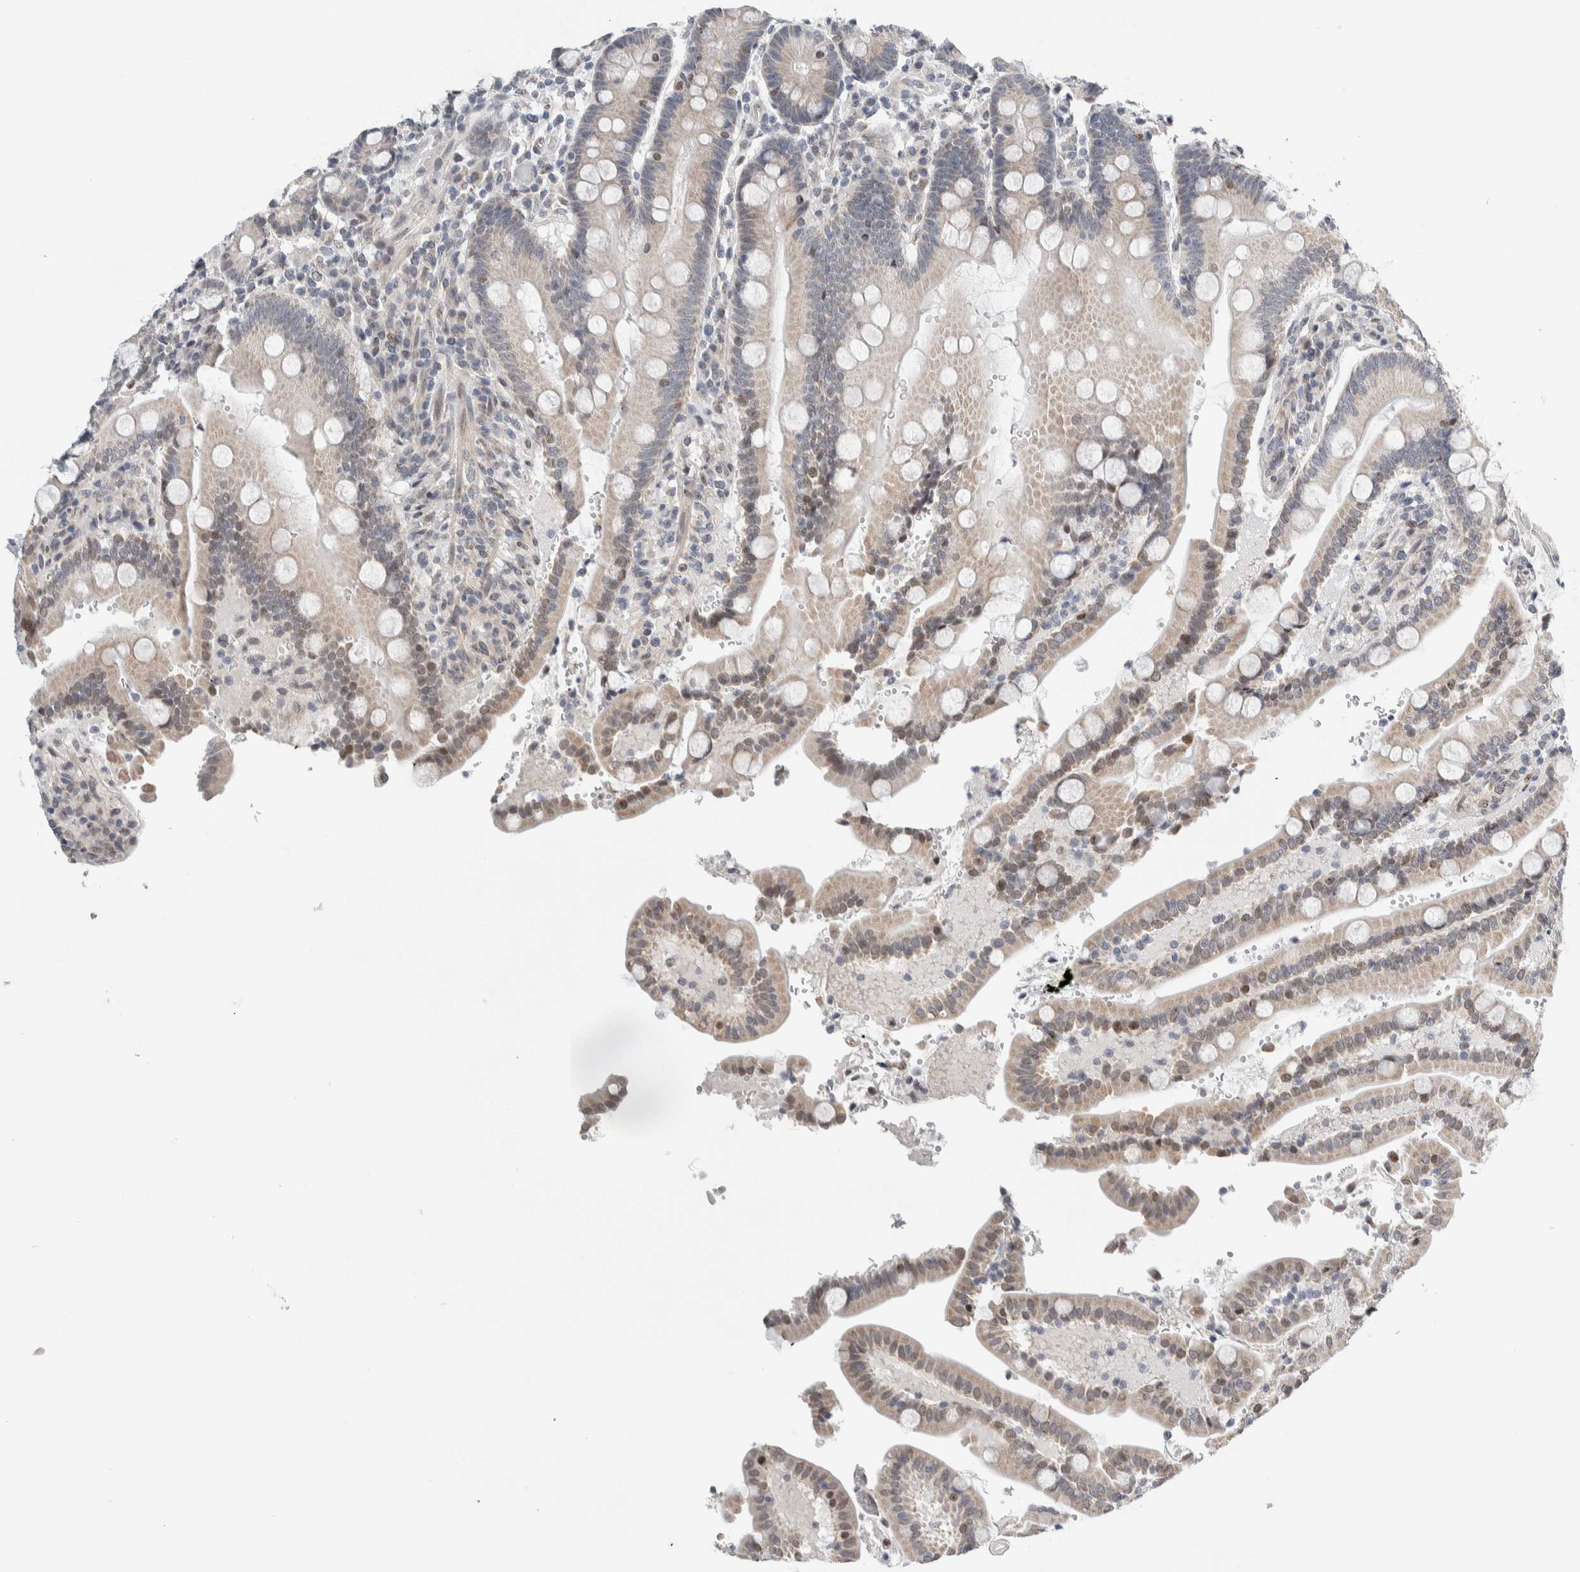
{"staining": {"intensity": "weak", "quantity": "25%-75%", "location": "cytoplasmic/membranous,nuclear"}, "tissue": "duodenum", "cell_type": "Glandular cells", "image_type": "normal", "snomed": [{"axis": "morphology", "description": "Normal tissue, NOS"}, {"axis": "topography", "description": "Small intestine, NOS"}], "caption": "This histopathology image exhibits immunohistochemistry staining of unremarkable duodenum, with low weak cytoplasmic/membranous,nuclear expression in about 25%-75% of glandular cells.", "gene": "NEUROD1", "patient": {"sex": "female", "age": 71}}